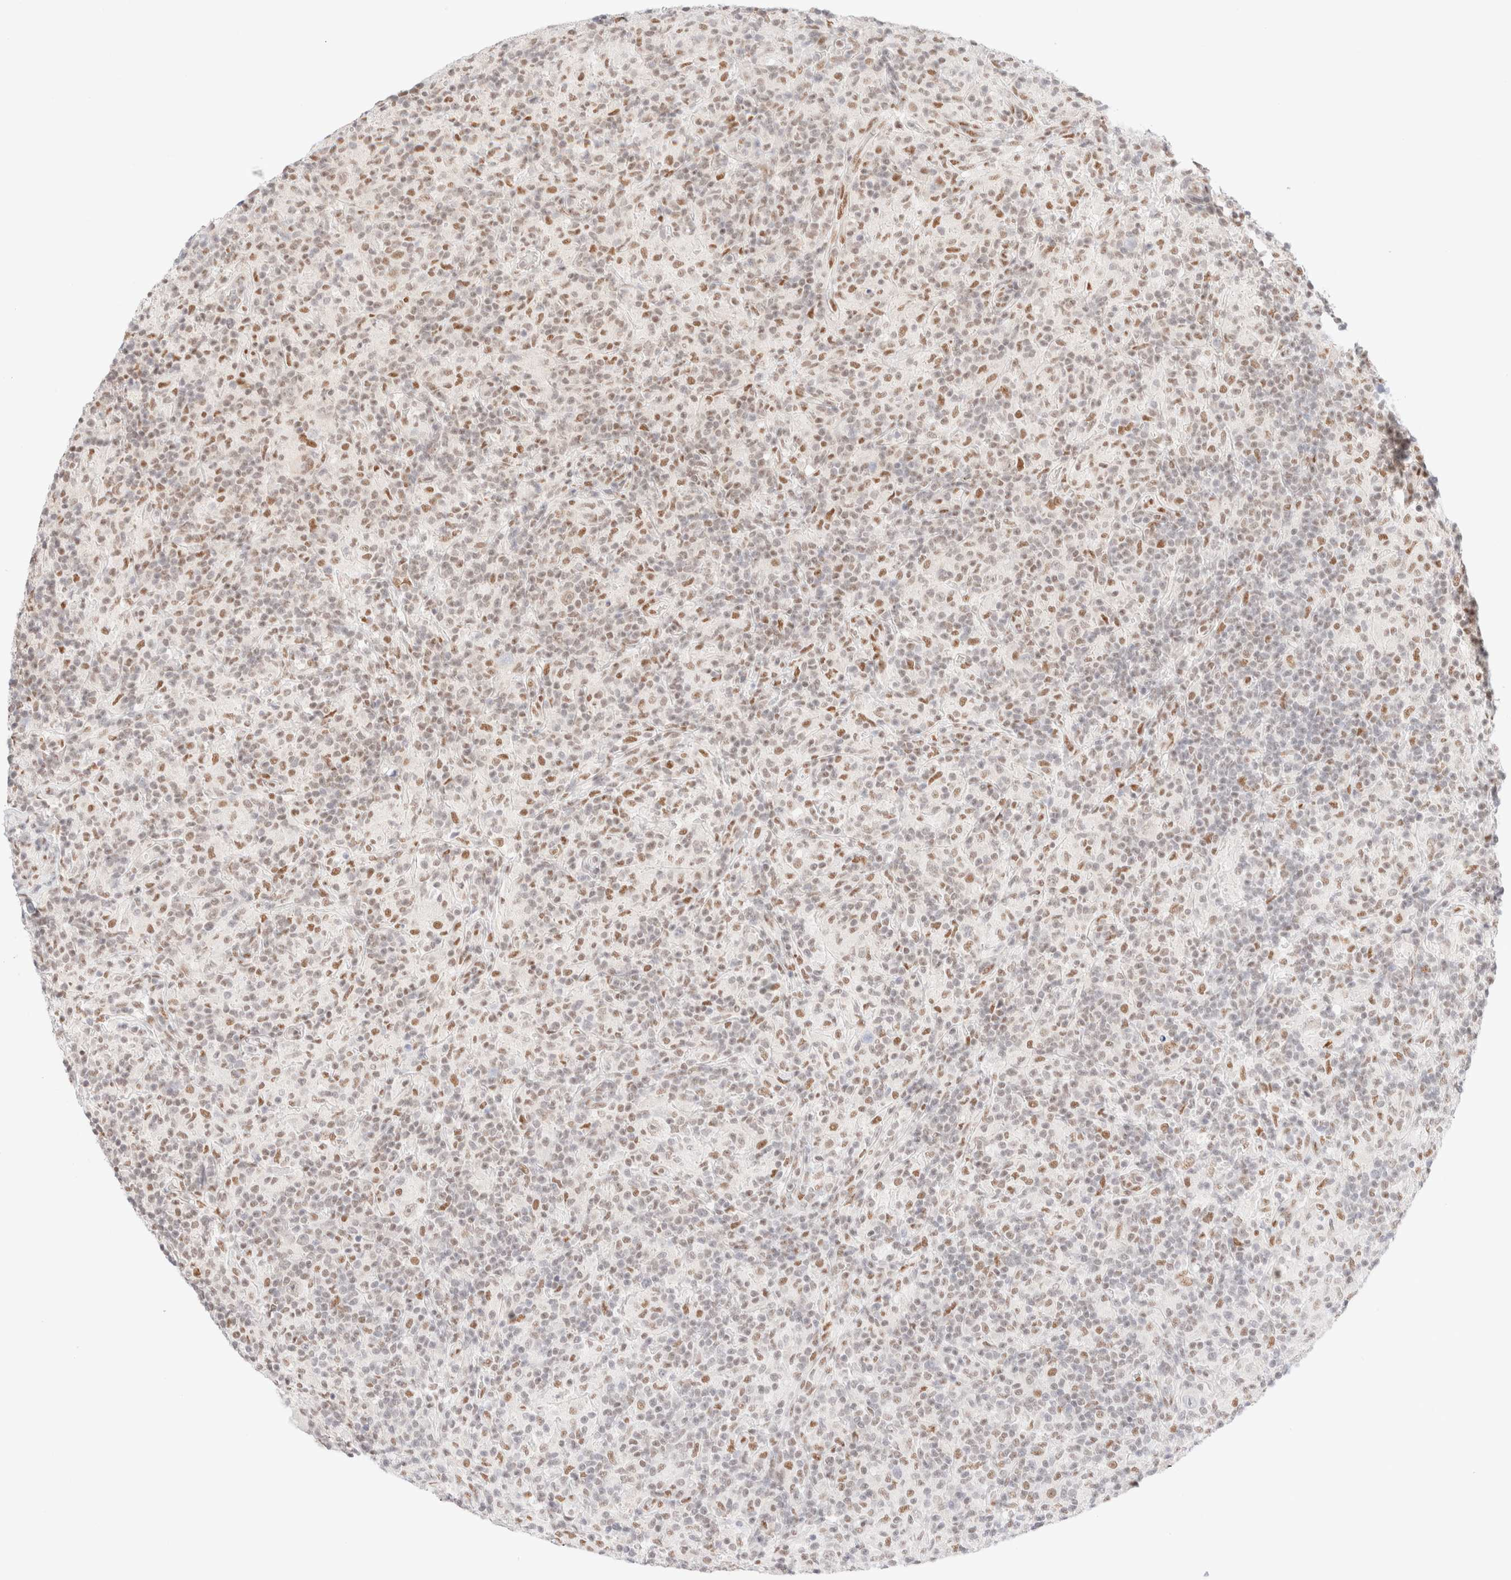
{"staining": {"intensity": "moderate", "quantity": ">75%", "location": "nuclear"}, "tissue": "lymphoma", "cell_type": "Tumor cells", "image_type": "cancer", "snomed": [{"axis": "morphology", "description": "Hodgkin's disease, NOS"}, {"axis": "topography", "description": "Lymph node"}], "caption": "This photomicrograph displays Hodgkin's disease stained with IHC to label a protein in brown. The nuclear of tumor cells show moderate positivity for the protein. Nuclei are counter-stained blue.", "gene": "CIC", "patient": {"sex": "male", "age": 70}}